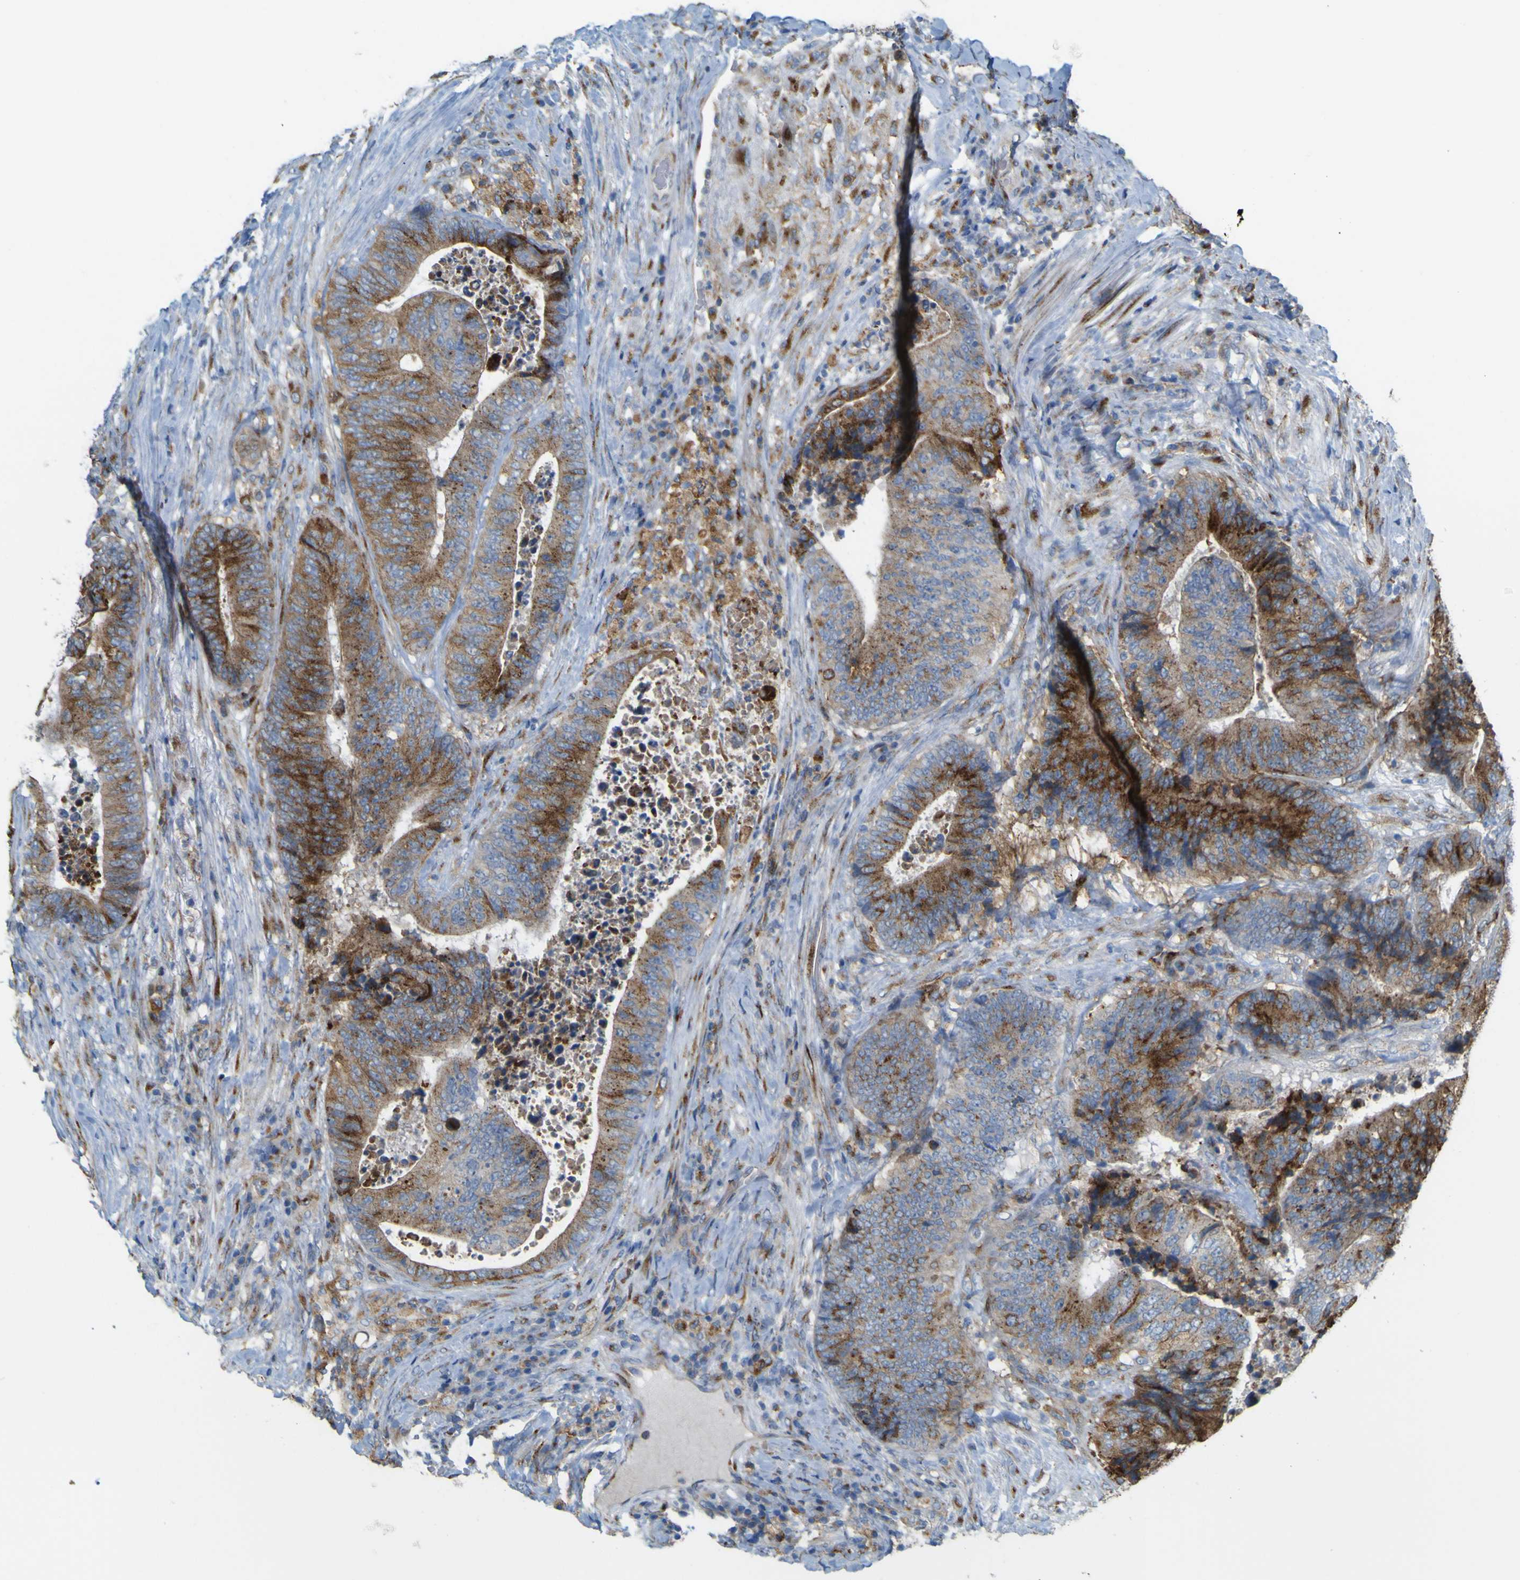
{"staining": {"intensity": "moderate", "quantity": ">75%", "location": "cytoplasmic/membranous"}, "tissue": "colorectal cancer", "cell_type": "Tumor cells", "image_type": "cancer", "snomed": [{"axis": "morphology", "description": "Adenocarcinoma, NOS"}, {"axis": "topography", "description": "Rectum"}], "caption": "An IHC histopathology image of tumor tissue is shown. Protein staining in brown labels moderate cytoplasmic/membranous positivity in adenocarcinoma (colorectal) within tumor cells. (IHC, brightfield microscopy, high magnification).", "gene": "IGF2R", "patient": {"sex": "male", "age": 72}}